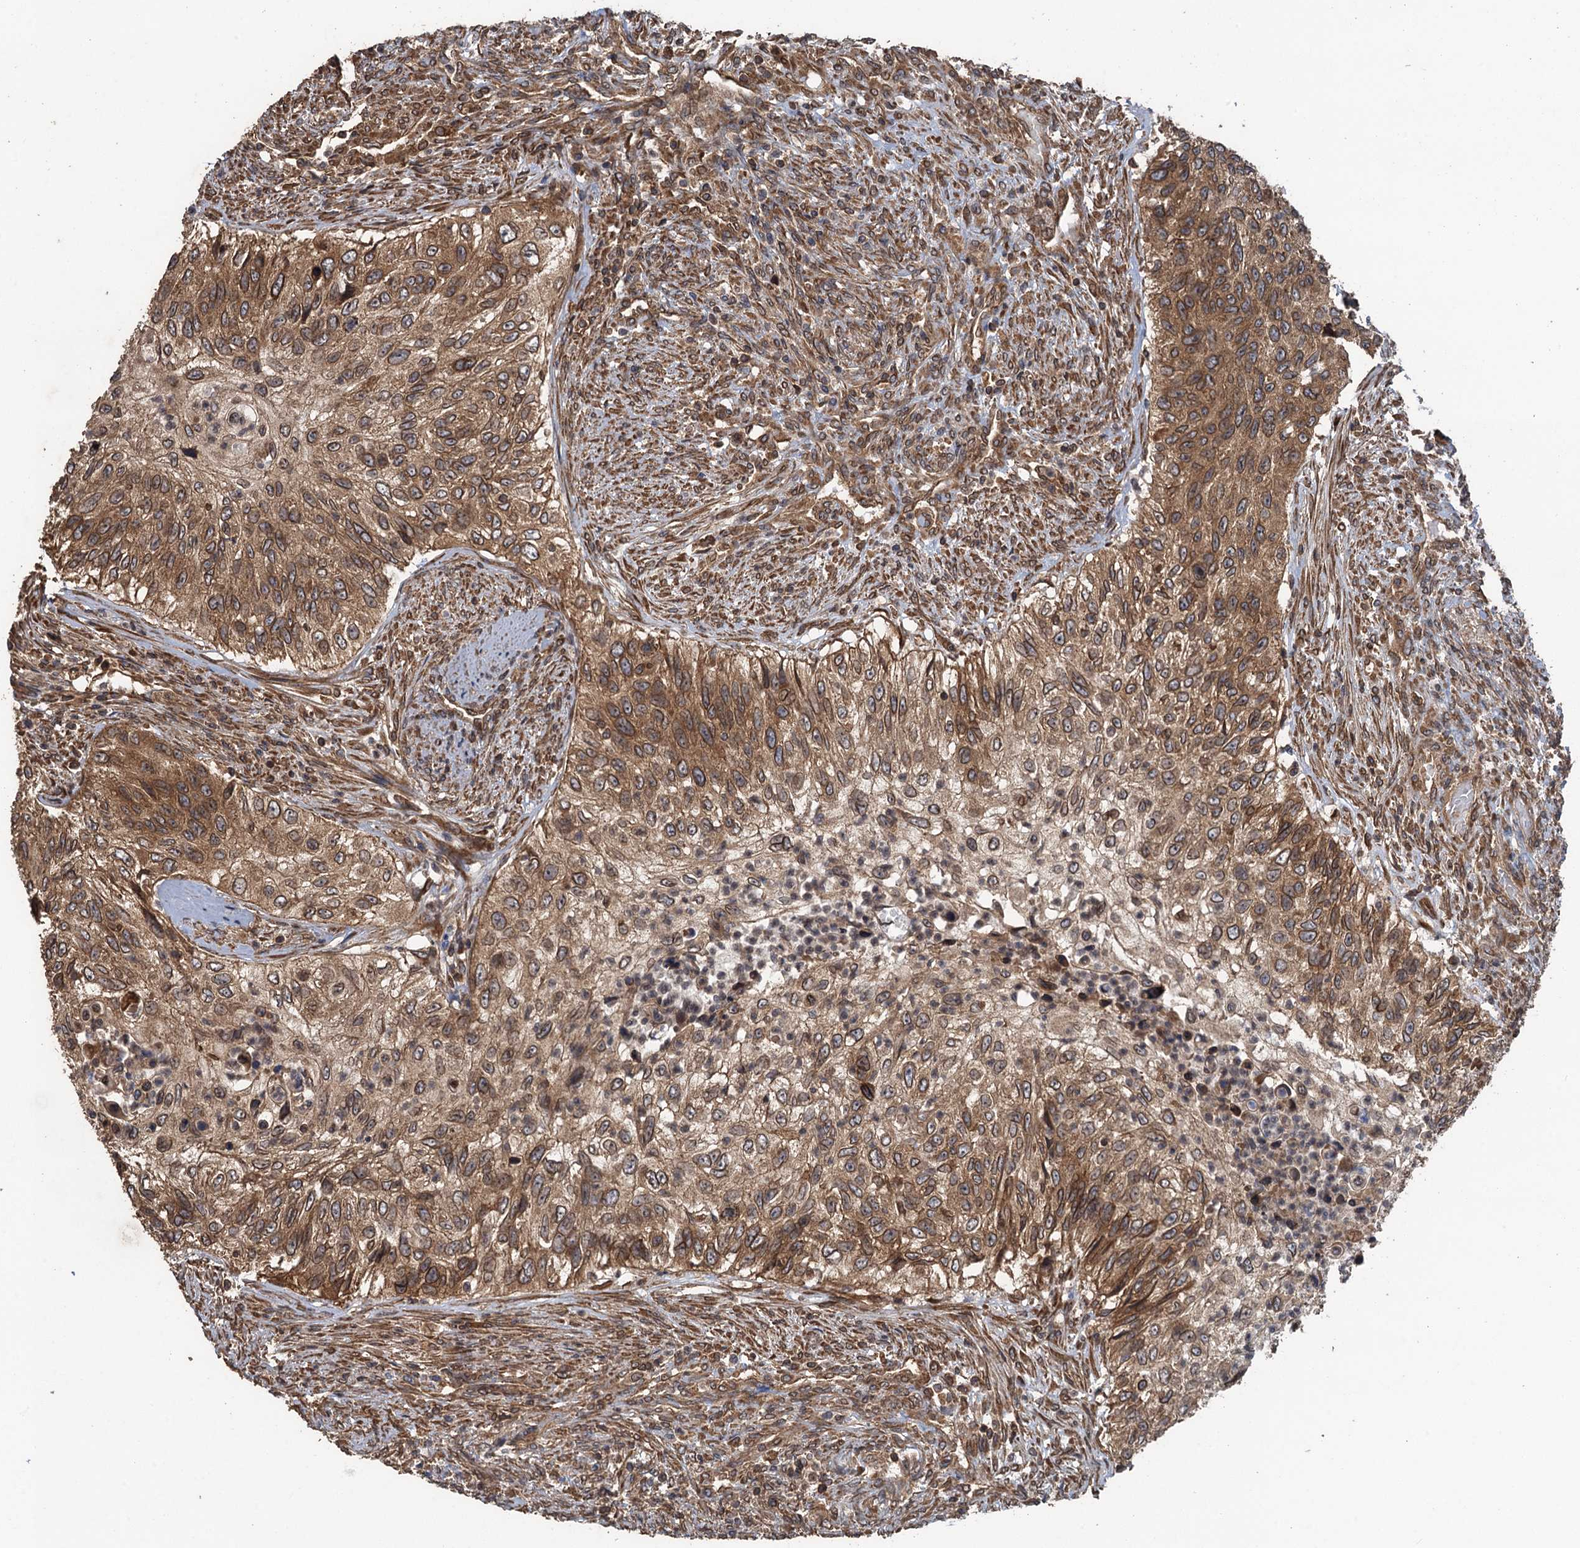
{"staining": {"intensity": "moderate", "quantity": ">75%", "location": "cytoplasmic/membranous,nuclear"}, "tissue": "urothelial cancer", "cell_type": "Tumor cells", "image_type": "cancer", "snomed": [{"axis": "morphology", "description": "Urothelial carcinoma, High grade"}, {"axis": "topography", "description": "Urinary bladder"}], "caption": "Protein analysis of high-grade urothelial carcinoma tissue reveals moderate cytoplasmic/membranous and nuclear positivity in about >75% of tumor cells. Using DAB (brown) and hematoxylin (blue) stains, captured at high magnification using brightfield microscopy.", "gene": "GLE1", "patient": {"sex": "female", "age": 60}}